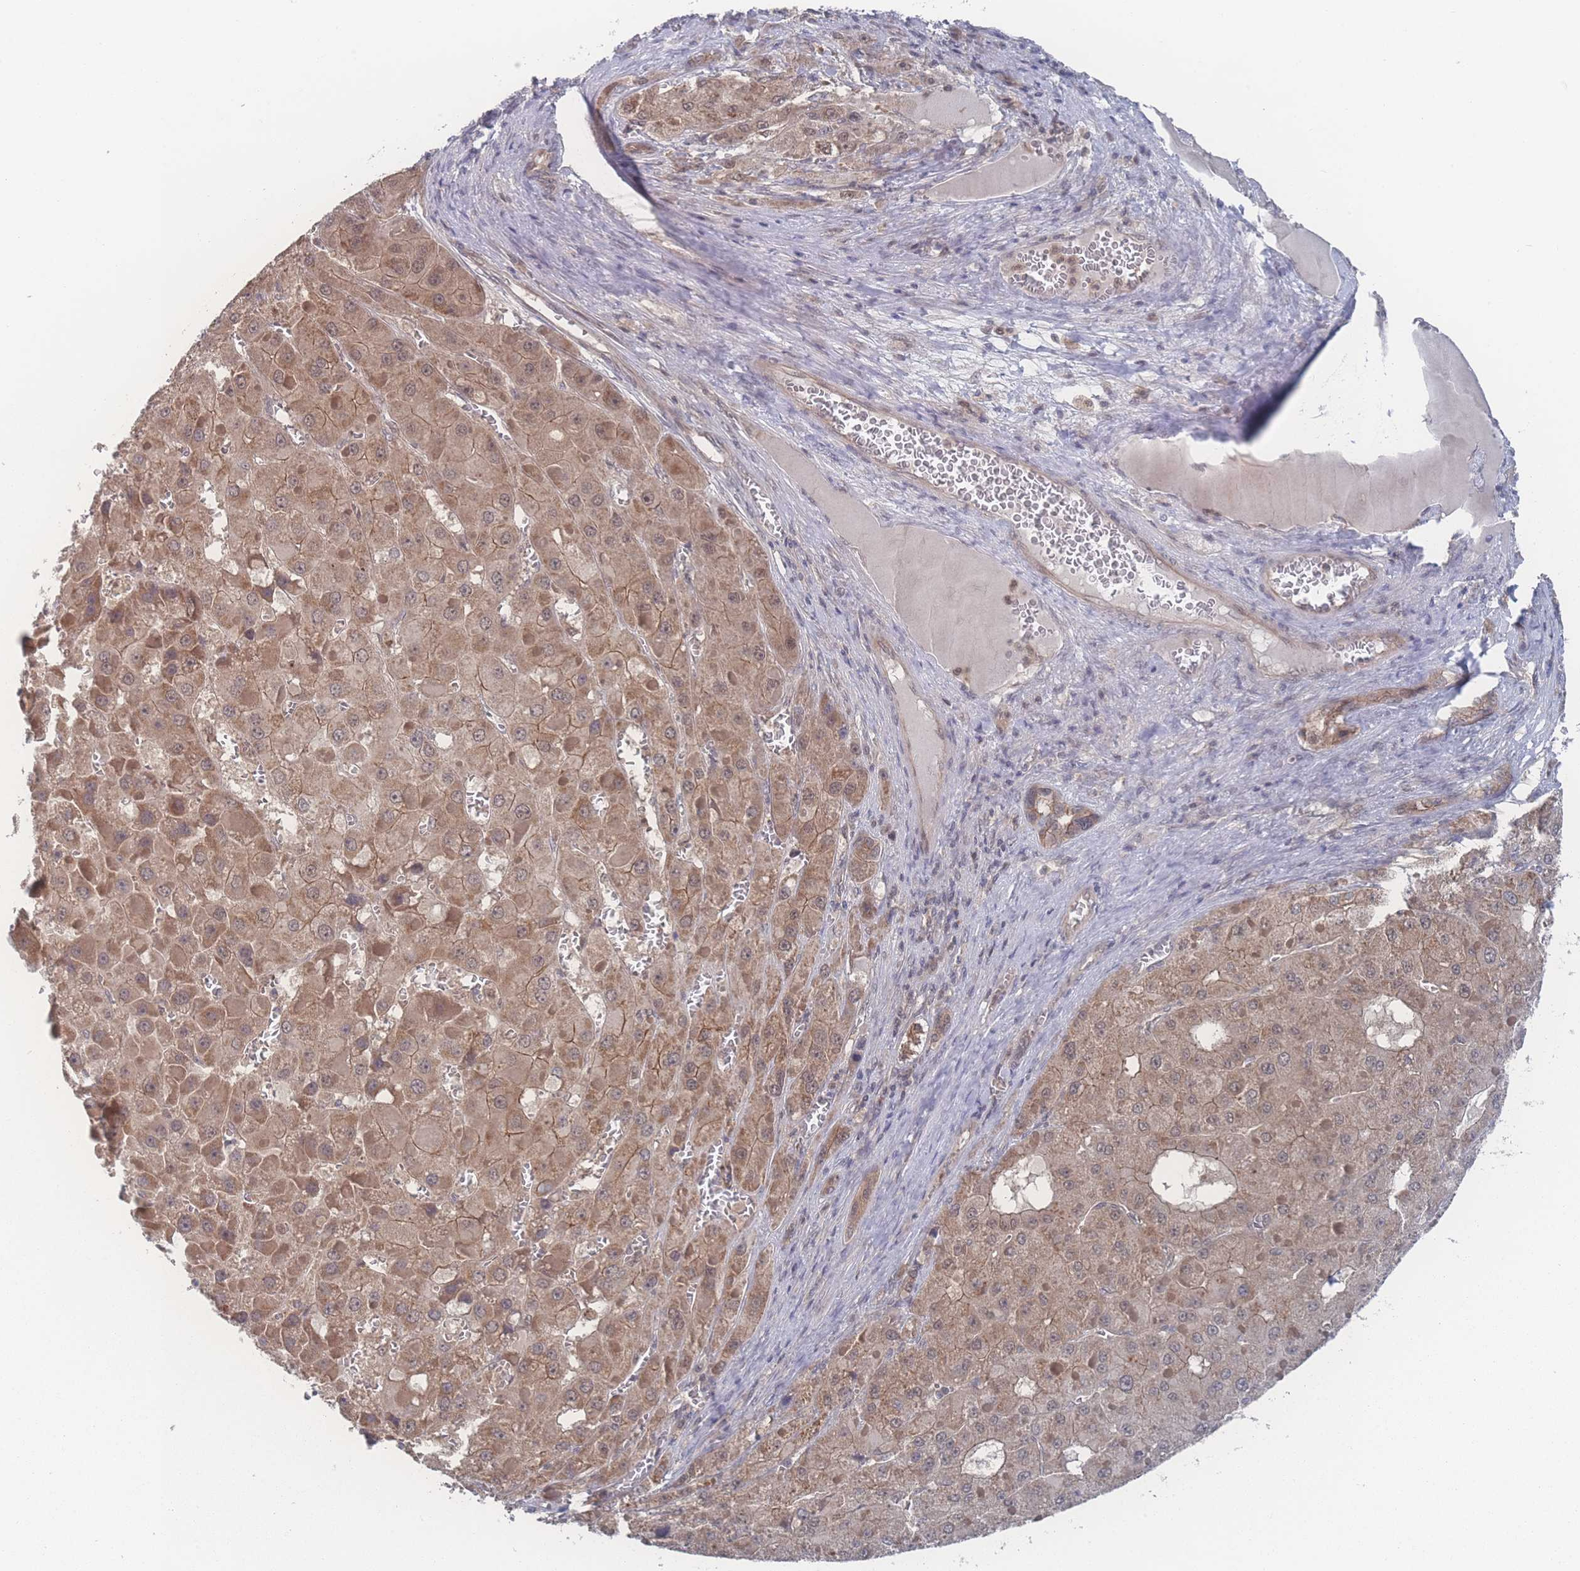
{"staining": {"intensity": "moderate", "quantity": ">75%", "location": "cytoplasmic/membranous,nuclear"}, "tissue": "liver cancer", "cell_type": "Tumor cells", "image_type": "cancer", "snomed": [{"axis": "morphology", "description": "Carcinoma, Hepatocellular, NOS"}, {"axis": "topography", "description": "Liver"}], "caption": "Protein staining of hepatocellular carcinoma (liver) tissue exhibits moderate cytoplasmic/membranous and nuclear positivity in approximately >75% of tumor cells.", "gene": "NBEAL1", "patient": {"sex": "female", "age": 73}}